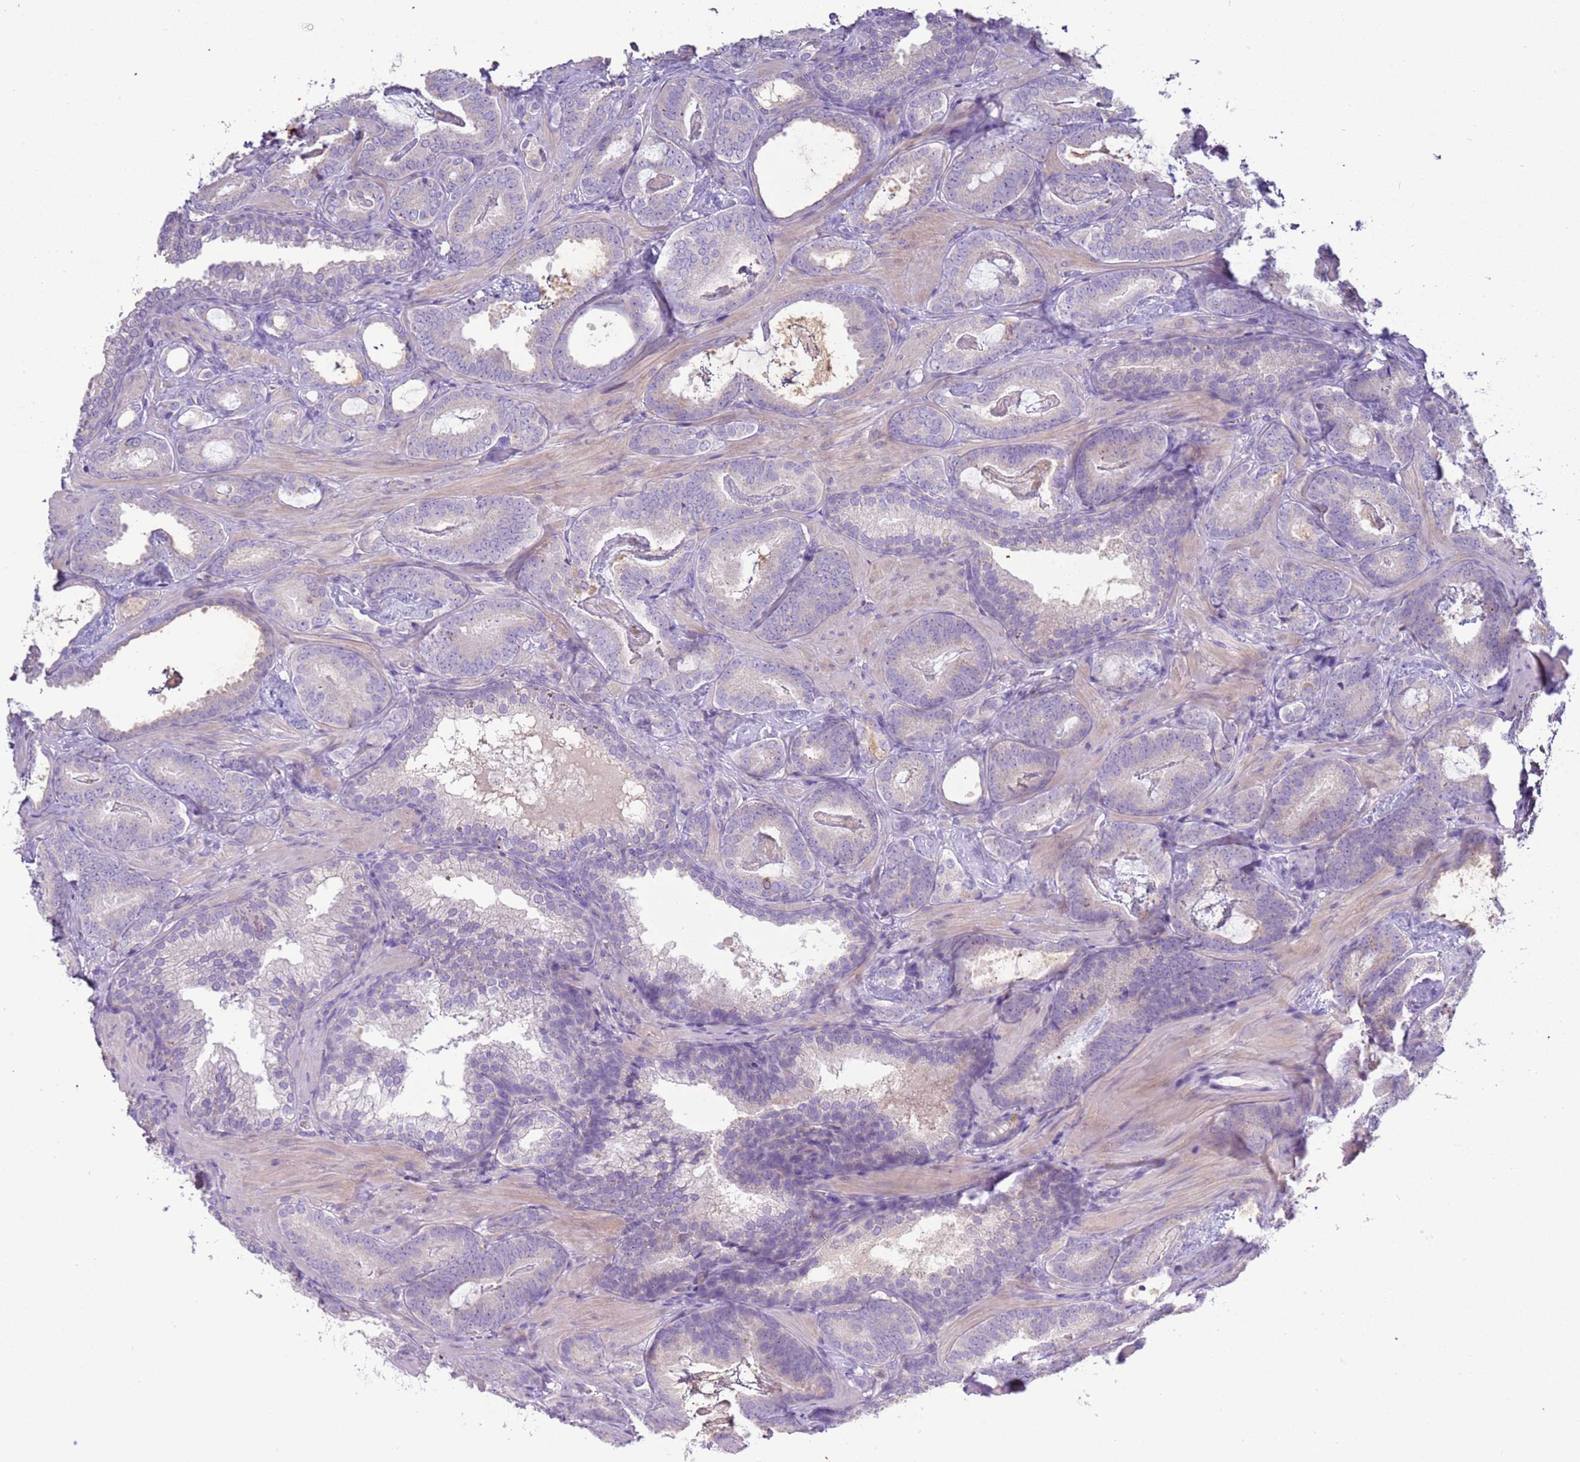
{"staining": {"intensity": "negative", "quantity": "none", "location": "none"}, "tissue": "prostate cancer", "cell_type": "Tumor cells", "image_type": "cancer", "snomed": [{"axis": "morphology", "description": "Adenocarcinoma, Low grade"}, {"axis": "topography", "description": "Prostate"}], "caption": "Photomicrograph shows no protein expression in tumor cells of prostate low-grade adenocarcinoma tissue.", "gene": "IL2RG", "patient": {"sex": "male", "age": 60}}